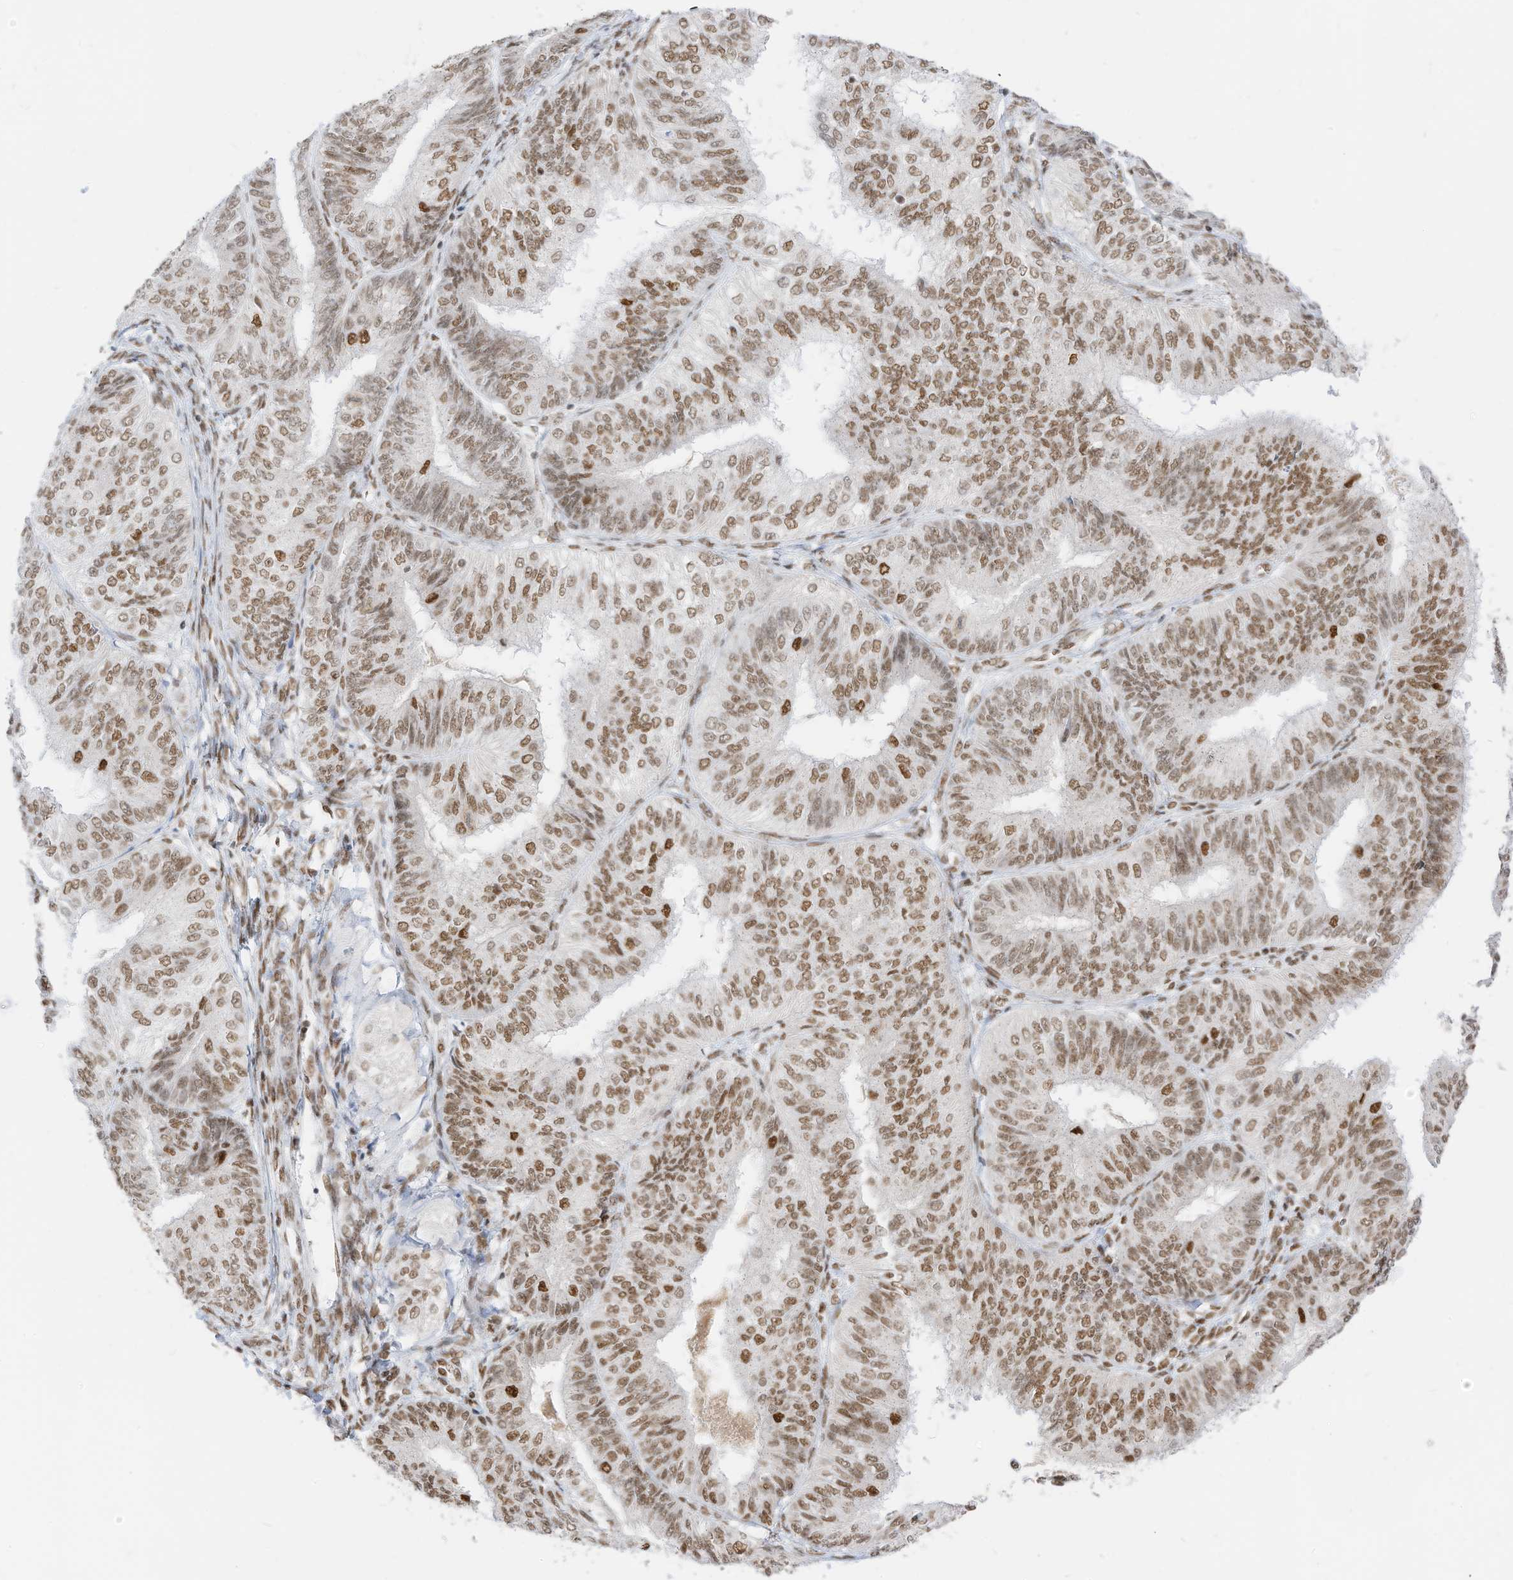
{"staining": {"intensity": "moderate", "quantity": ">75%", "location": "nuclear"}, "tissue": "endometrial cancer", "cell_type": "Tumor cells", "image_type": "cancer", "snomed": [{"axis": "morphology", "description": "Adenocarcinoma, NOS"}, {"axis": "topography", "description": "Endometrium"}], "caption": "The histopathology image reveals staining of adenocarcinoma (endometrial), revealing moderate nuclear protein positivity (brown color) within tumor cells. (brown staining indicates protein expression, while blue staining denotes nuclei).", "gene": "SMARCA2", "patient": {"sex": "female", "age": 58}}